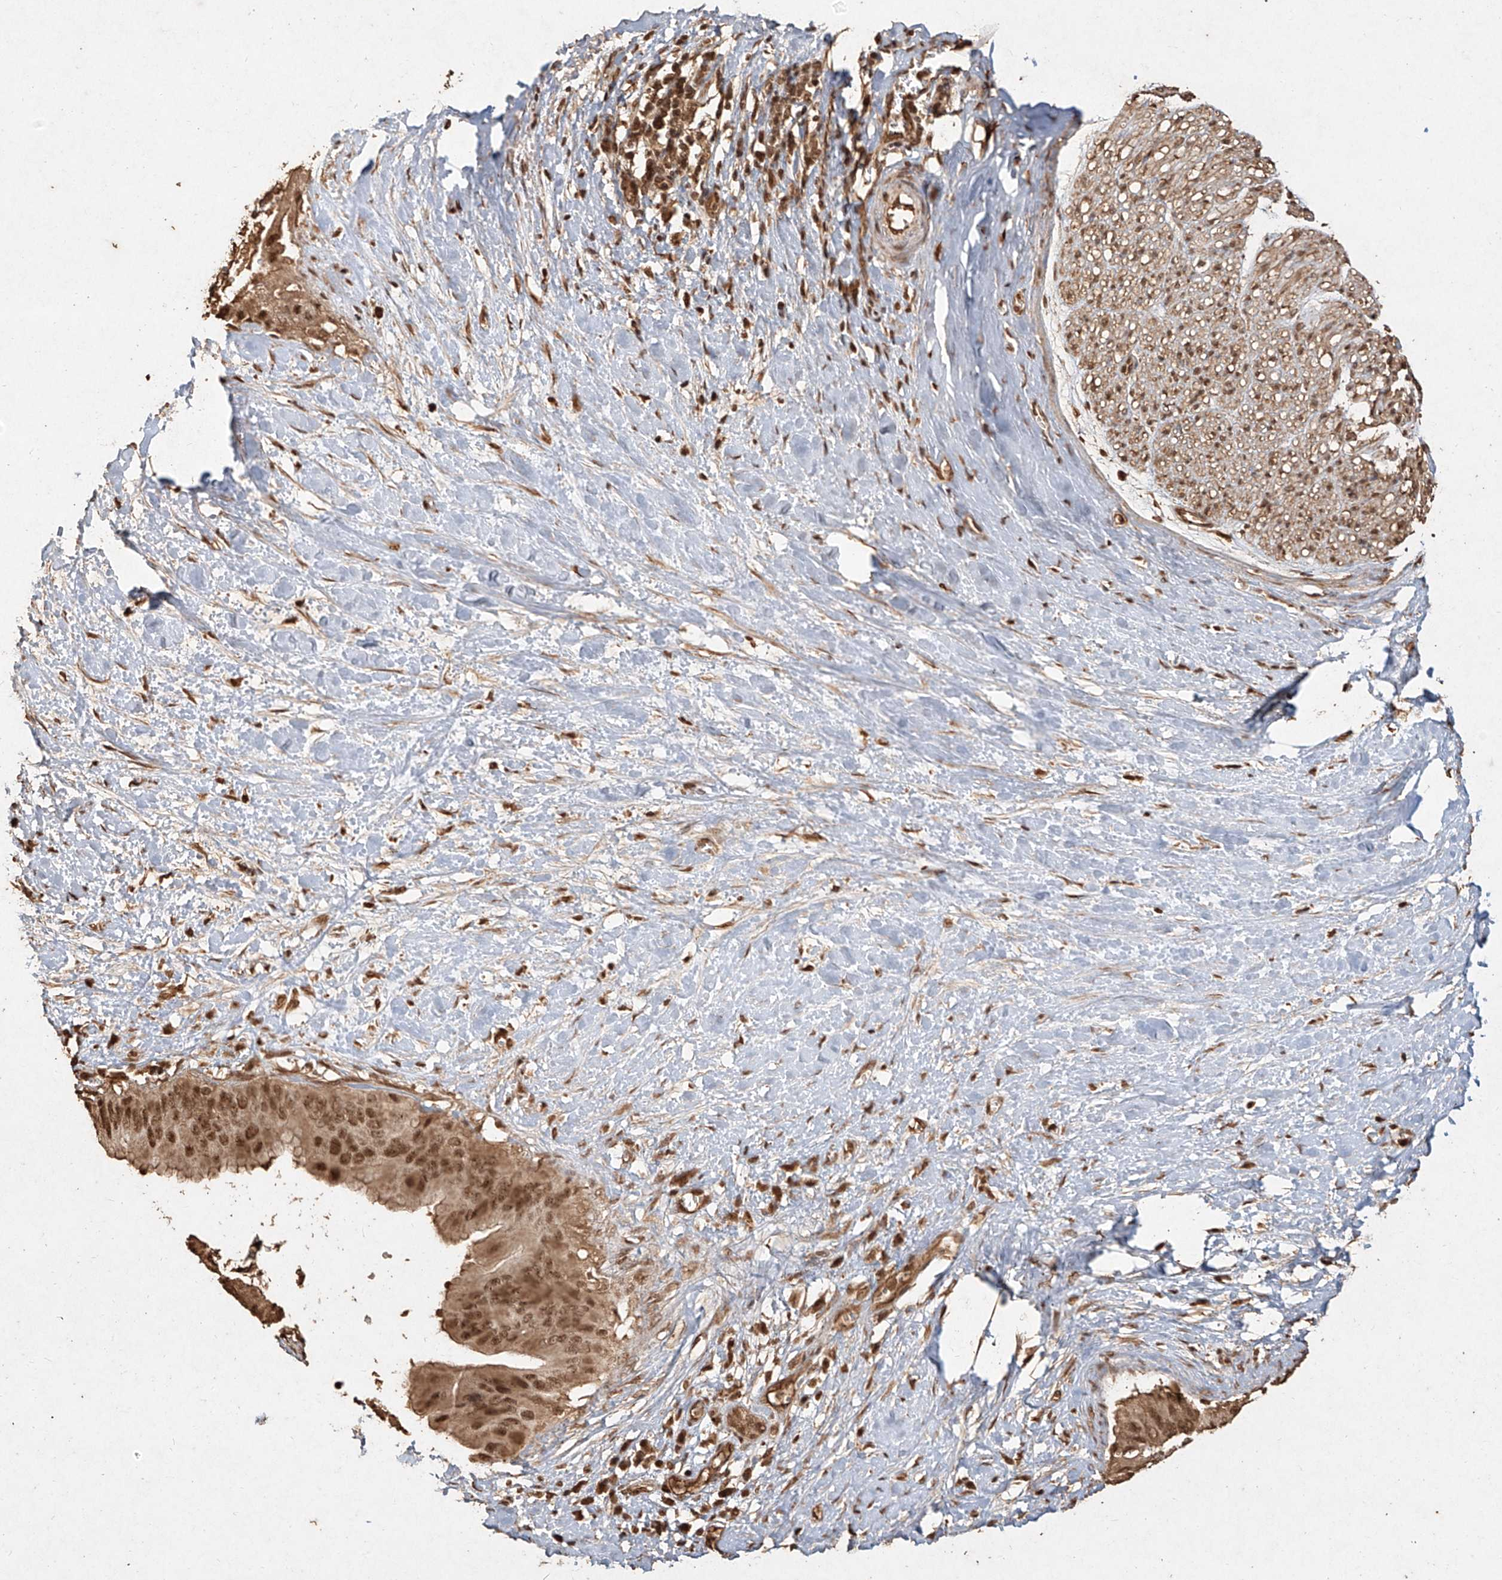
{"staining": {"intensity": "moderate", "quantity": ">75%", "location": "cytoplasmic/membranous,nuclear"}, "tissue": "pancreatic cancer", "cell_type": "Tumor cells", "image_type": "cancer", "snomed": [{"axis": "morphology", "description": "Adenocarcinoma, NOS"}, {"axis": "topography", "description": "Pancreas"}], "caption": "Protein expression analysis of pancreatic adenocarcinoma reveals moderate cytoplasmic/membranous and nuclear expression in approximately >75% of tumor cells. The protein of interest is shown in brown color, while the nuclei are stained blue.", "gene": "UBE2K", "patient": {"sex": "male", "age": 55}}